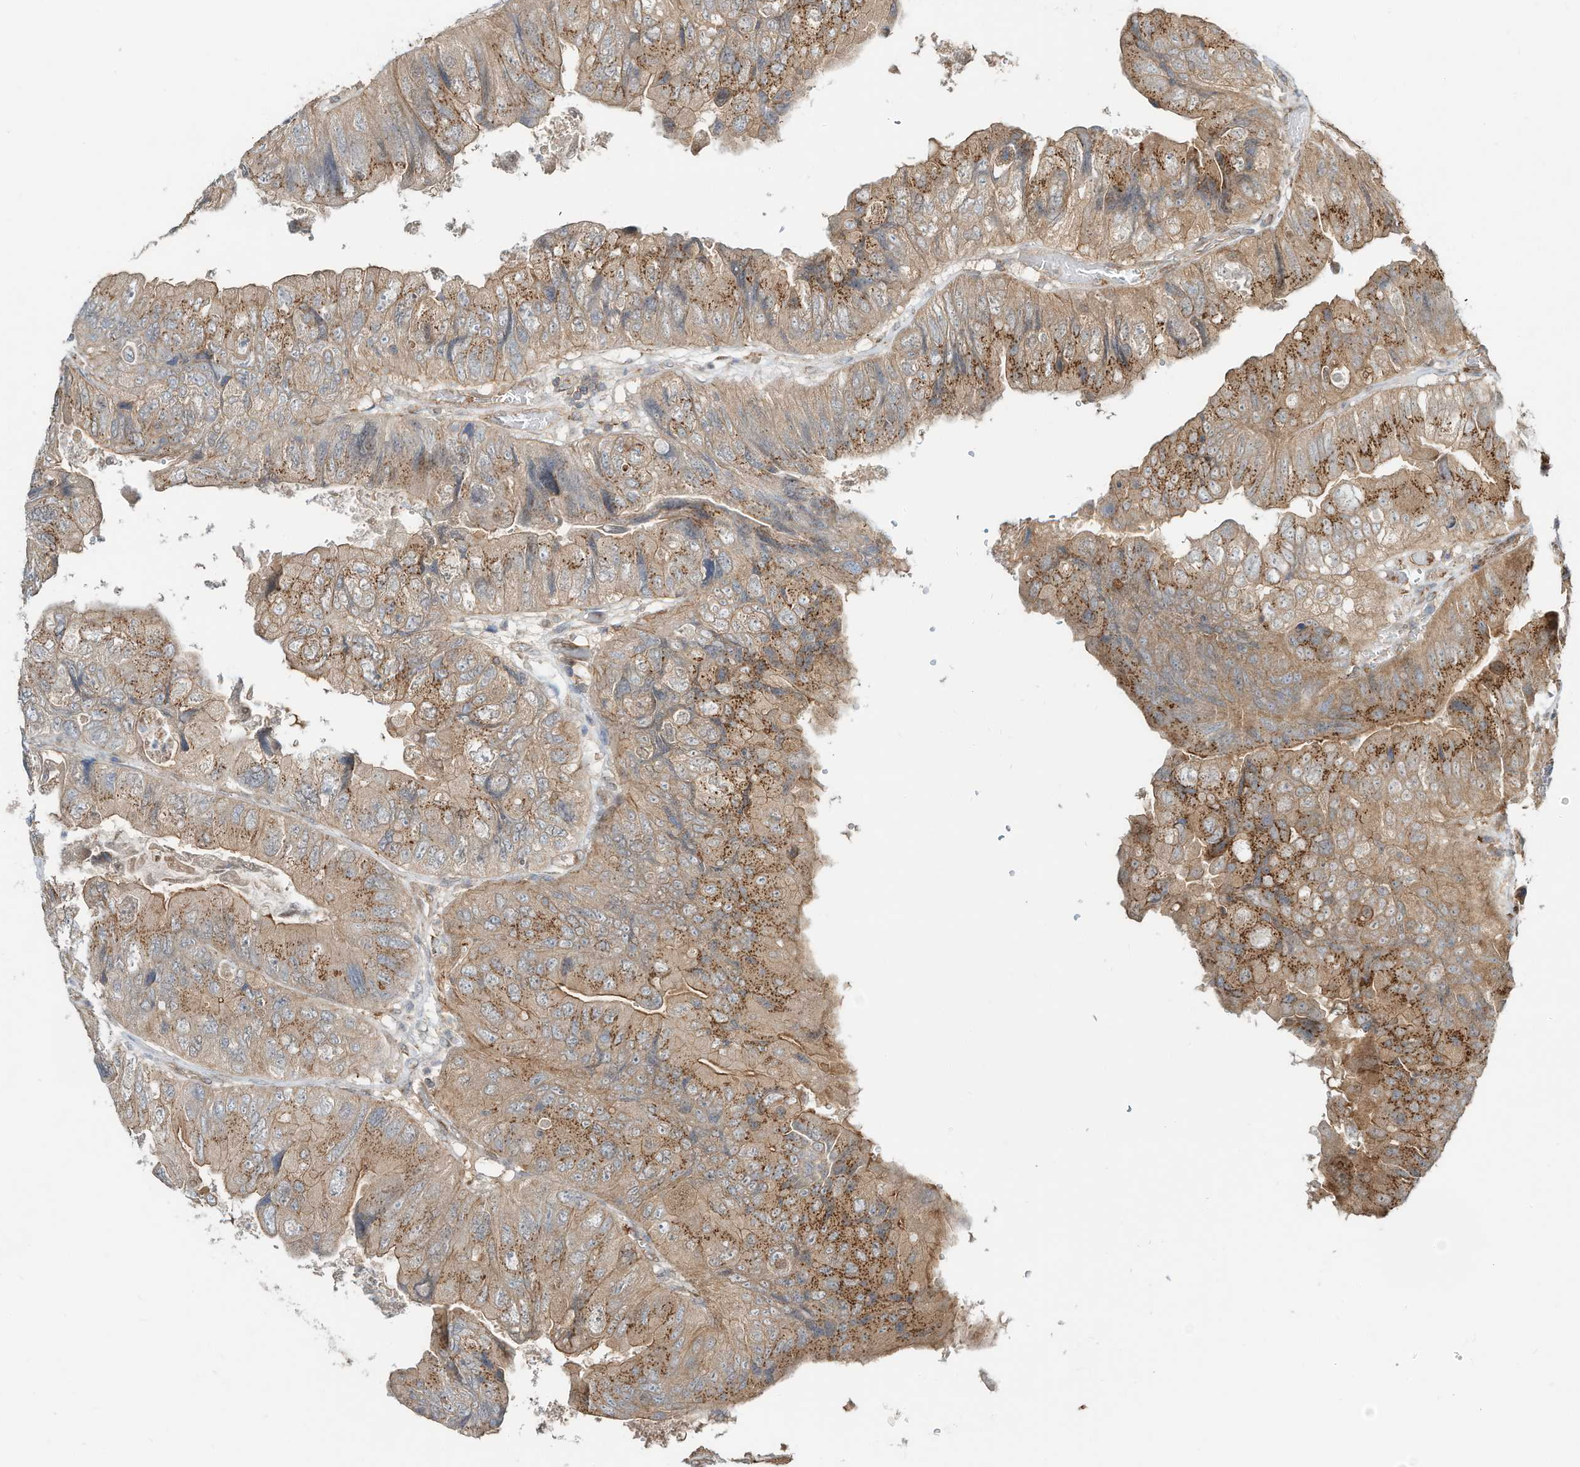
{"staining": {"intensity": "moderate", "quantity": ">75%", "location": "cytoplasmic/membranous"}, "tissue": "colorectal cancer", "cell_type": "Tumor cells", "image_type": "cancer", "snomed": [{"axis": "morphology", "description": "Adenocarcinoma, NOS"}, {"axis": "topography", "description": "Rectum"}], "caption": "High-magnification brightfield microscopy of colorectal cancer stained with DAB (3,3'-diaminobenzidine) (brown) and counterstained with hematoxylin (blue). tumor cells exhibit moderate cytoplasmic/membranous staining is identified in about>75% of cells. The staining was performed using DAB (3,3'-diaminobenzidine) to visualize the protein expression in brown, while the nuclei were stained in blue with hematoxylin (Magnification: 20x).", "gene": "CUX1", "patient": {"sex": "male", "age": 63}}